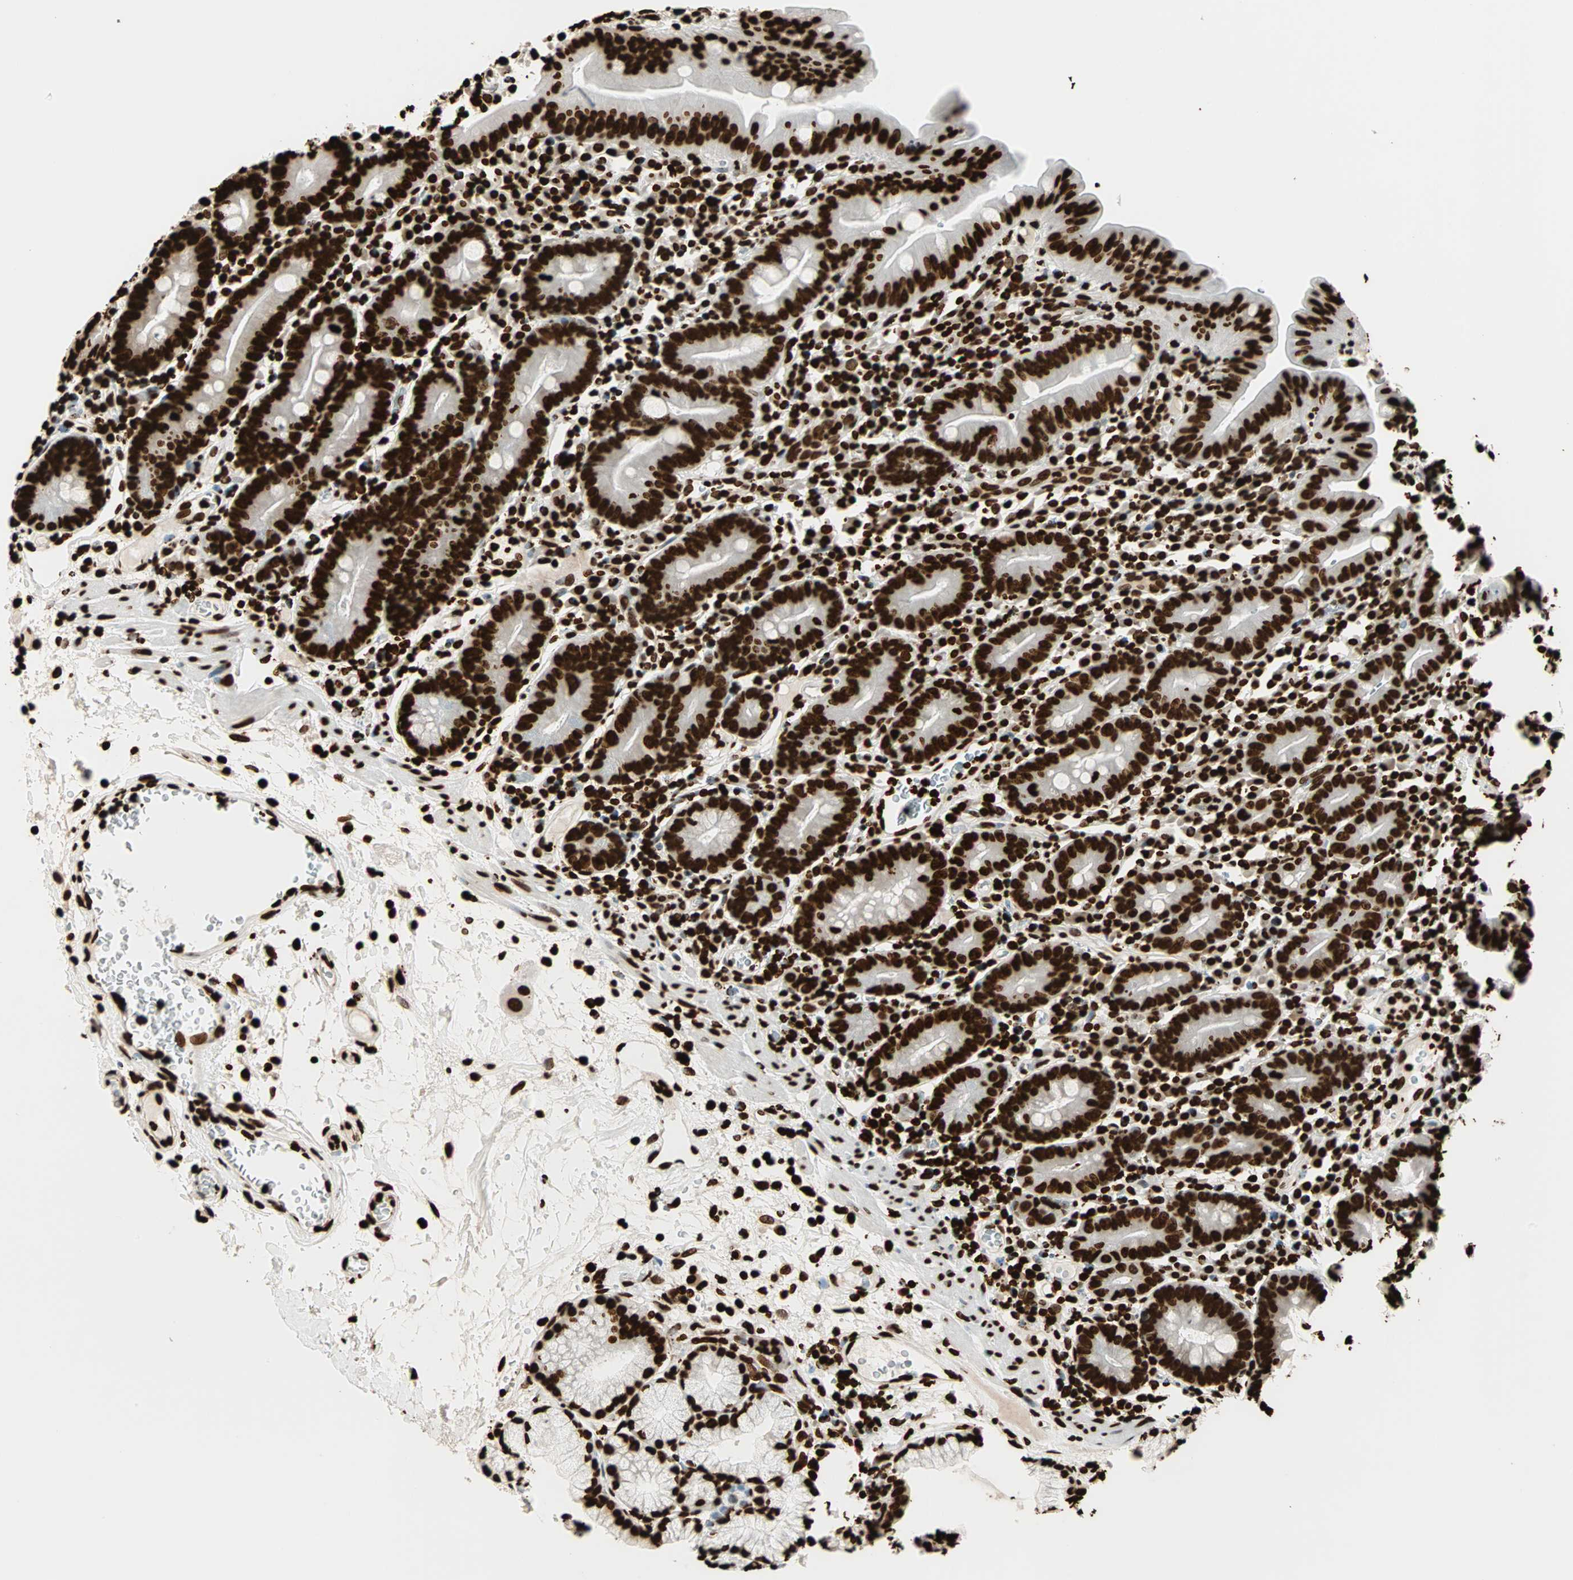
{"staining": {"intensity": "strong", "quantity": ">75%", "location": "nuclear"}, "tissue": "duodenum", "cell_type": "Glandular cells", "image_type": "normal", "snomed": [{"axis": "morphology", "description": "Normal tissue, NOS"}, {"axis": "topography", "description": "Duodenum"}], "caption": "Unremarkable duodenum was stained to show a protein in brown. There is high levels of strong nuclear positivity in about >75% of glandular cells.", "gene": "GLI2", "patient": {"sex": "male", "age": 50}}